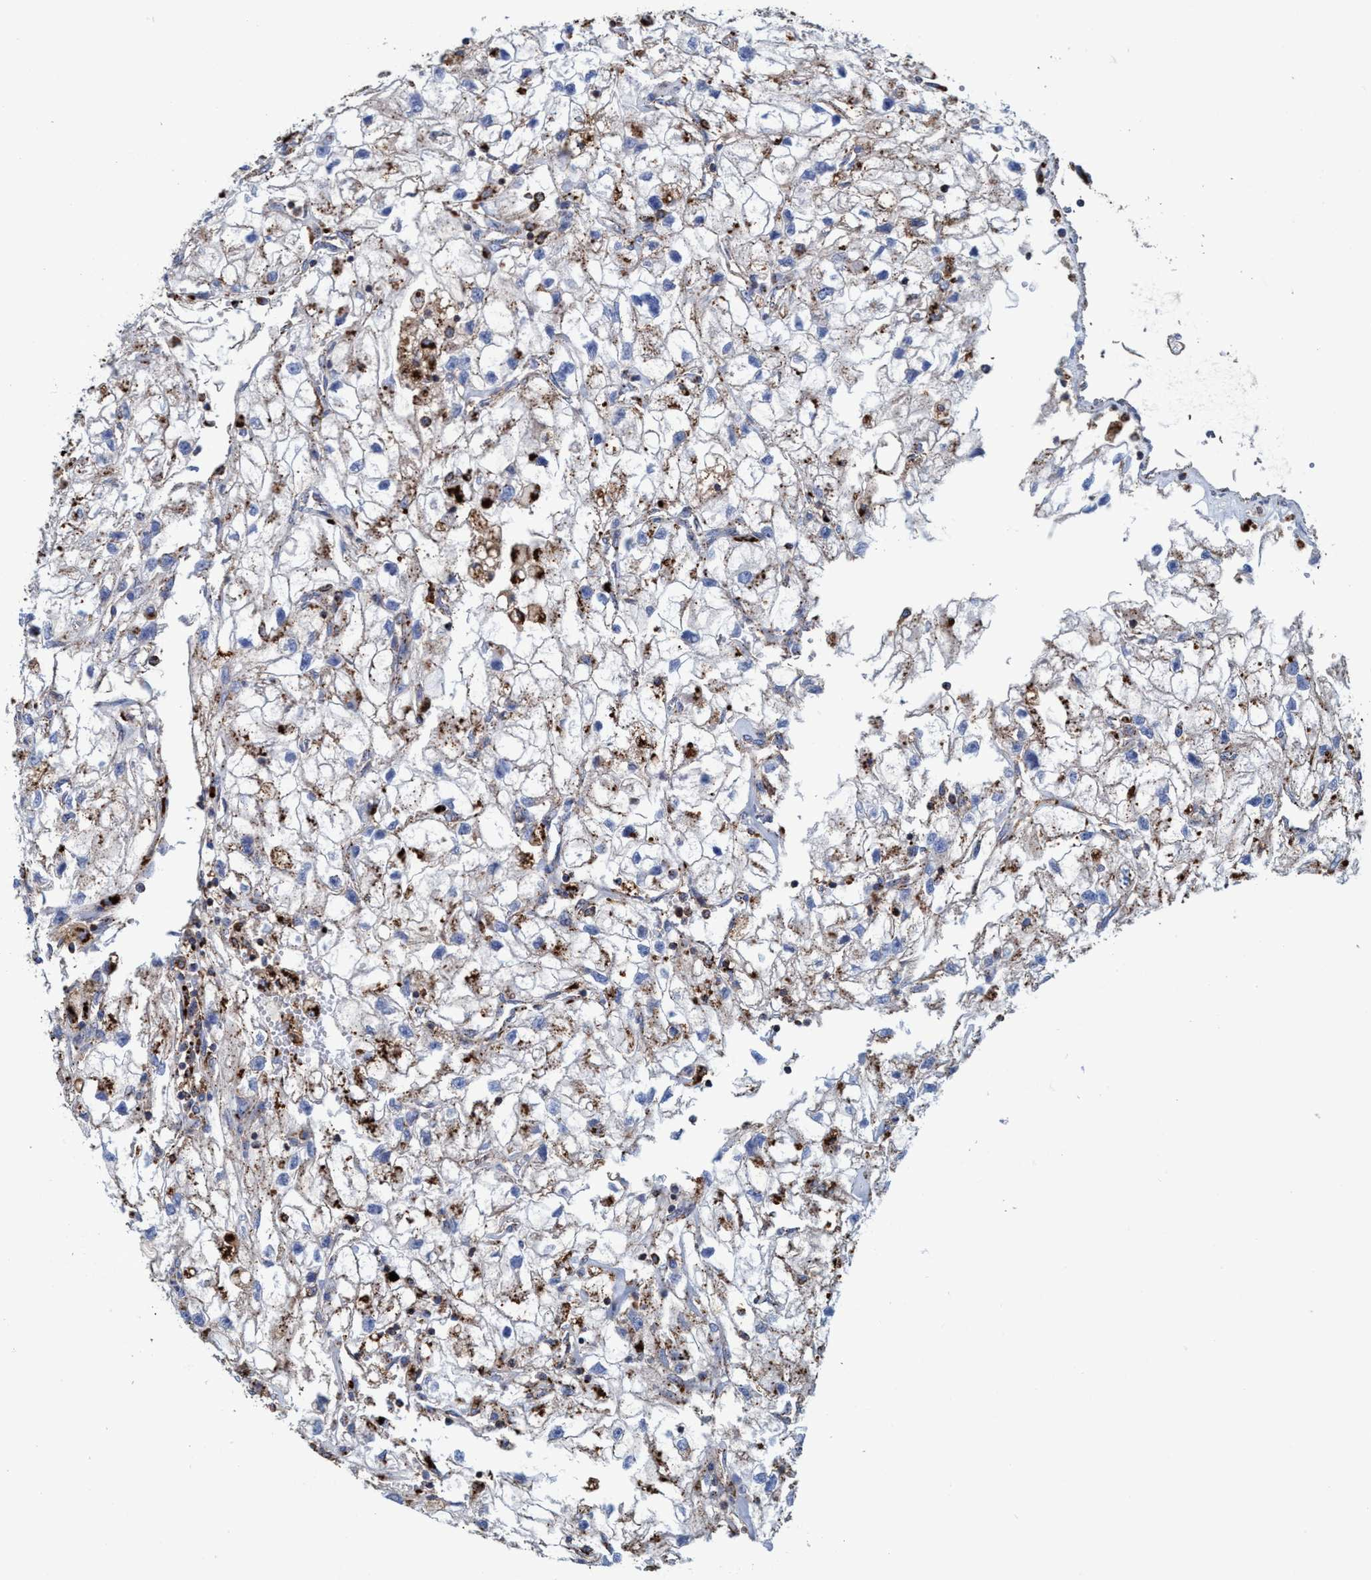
{"staining": {"intensity": "moderate", "quantity": ">75%", "location": "cytoplasmic/membranous"}, "tissue": "renal cancer", "cell_type": "Tumor cells", "image_type": "cancer", "snomed": [{"axis": "morphology", "description": "Adenocarcinoma, NOS"}, {"axis": "topography", "description": "Kidney"}], "caption": "The photomicrograph shows immunohistochemical staining of renal cancer (adenocarcinoma). There is moderate cytoplasmic/membranous staining is appreciated in about >75% of tumor cells.", "gene": "TRIM65", "patient": {"sex": "female", "age": 70}}